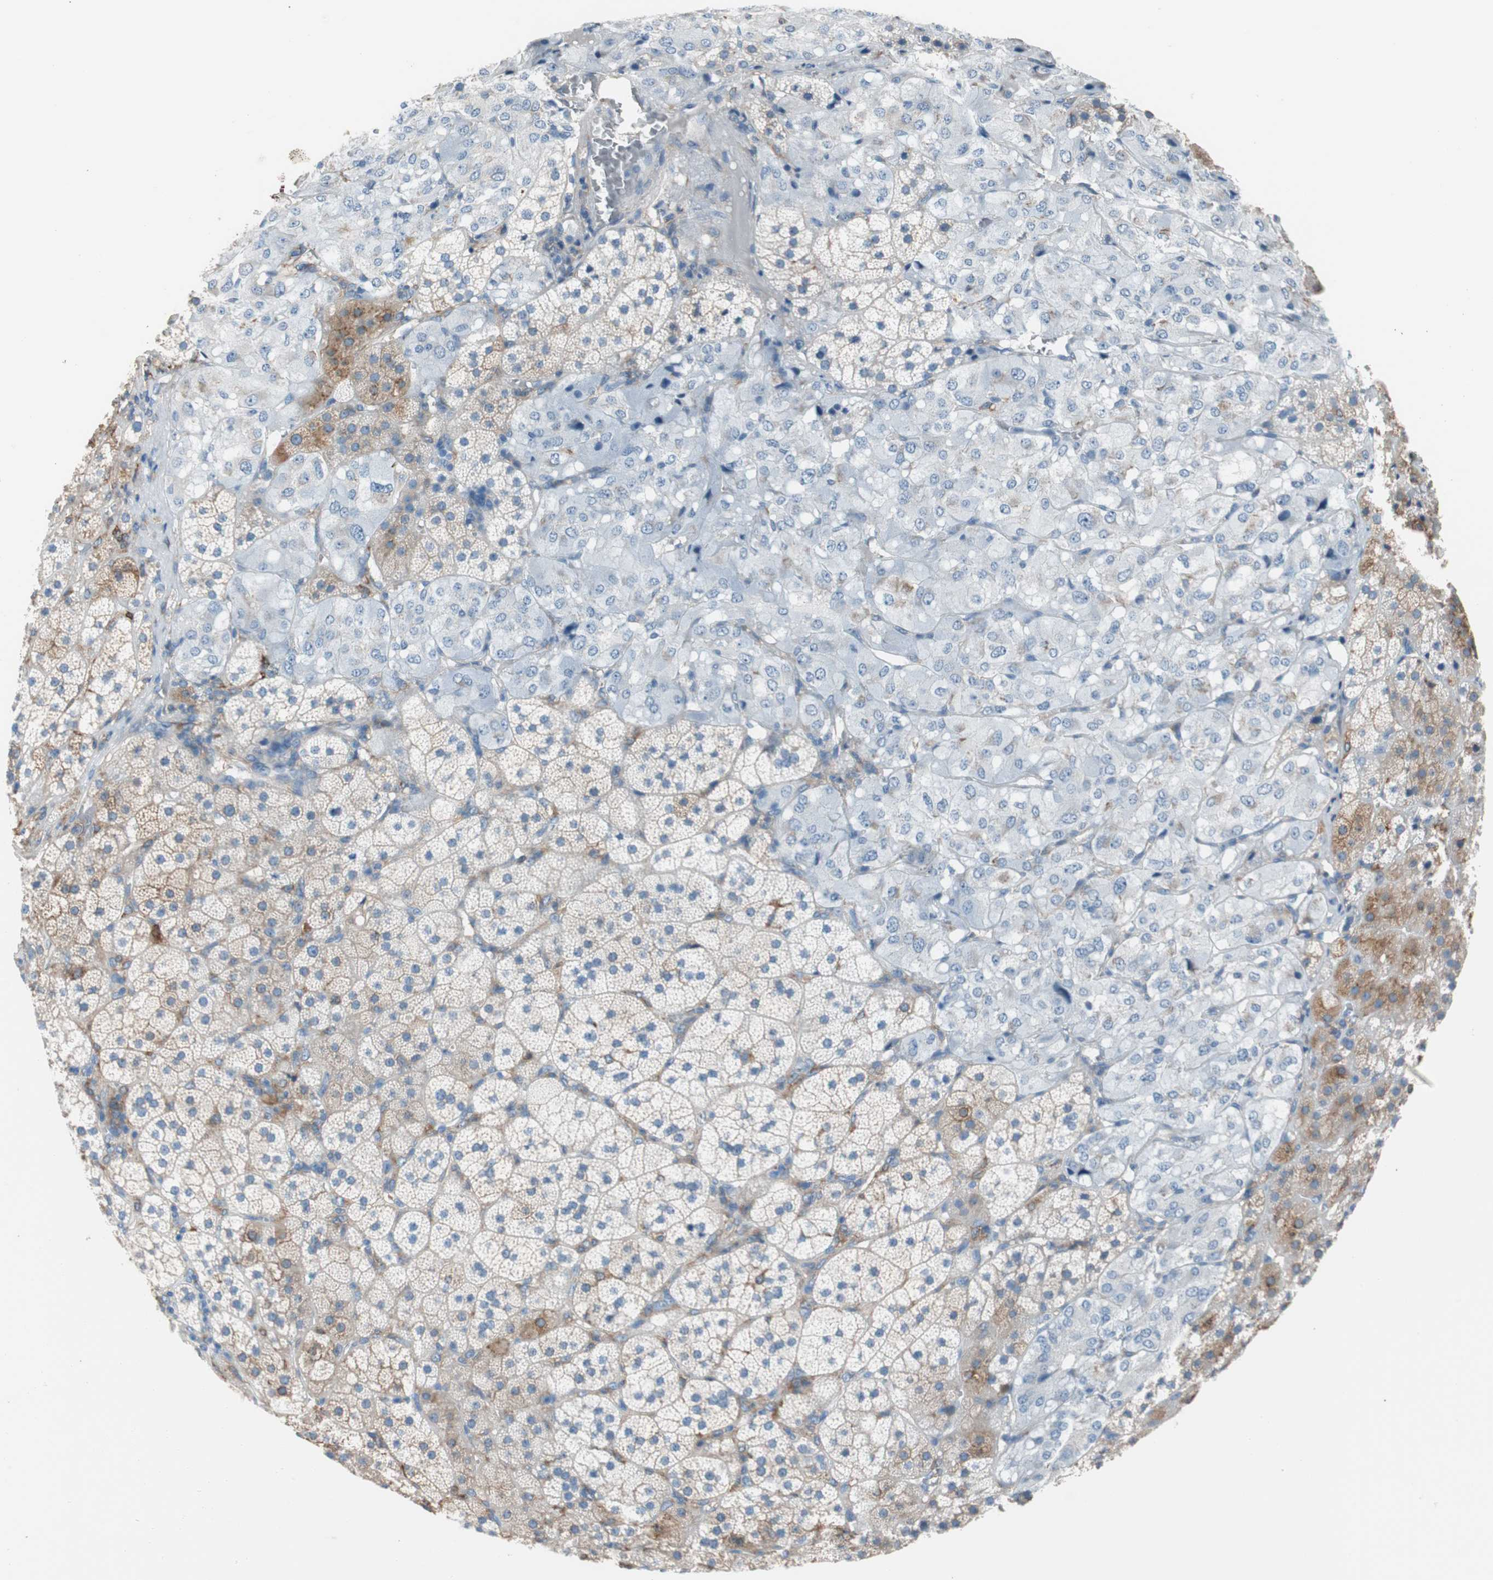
{"staining": {"intensity": "negative", "quantity": "none", "location": "none"}, "tissue": "adrenal gland", "cell_type": "Glandular cells", "image_type": "normal", "snomed": [{"axis": "morphology", "description": "Normal tissue, NOS"}, {"axis": "topography", "description": "Adrenal gland"}], "caption": "Immunohistochemical staining of unremarkable adrenal gland reveals no significant positivity in glandular cells. (DAB (3,3'-diaminobenzidine) IHC with hematoxylin counter stain).", "gene": "GLUL", "patient": {"sex": "female", "age": 44}}